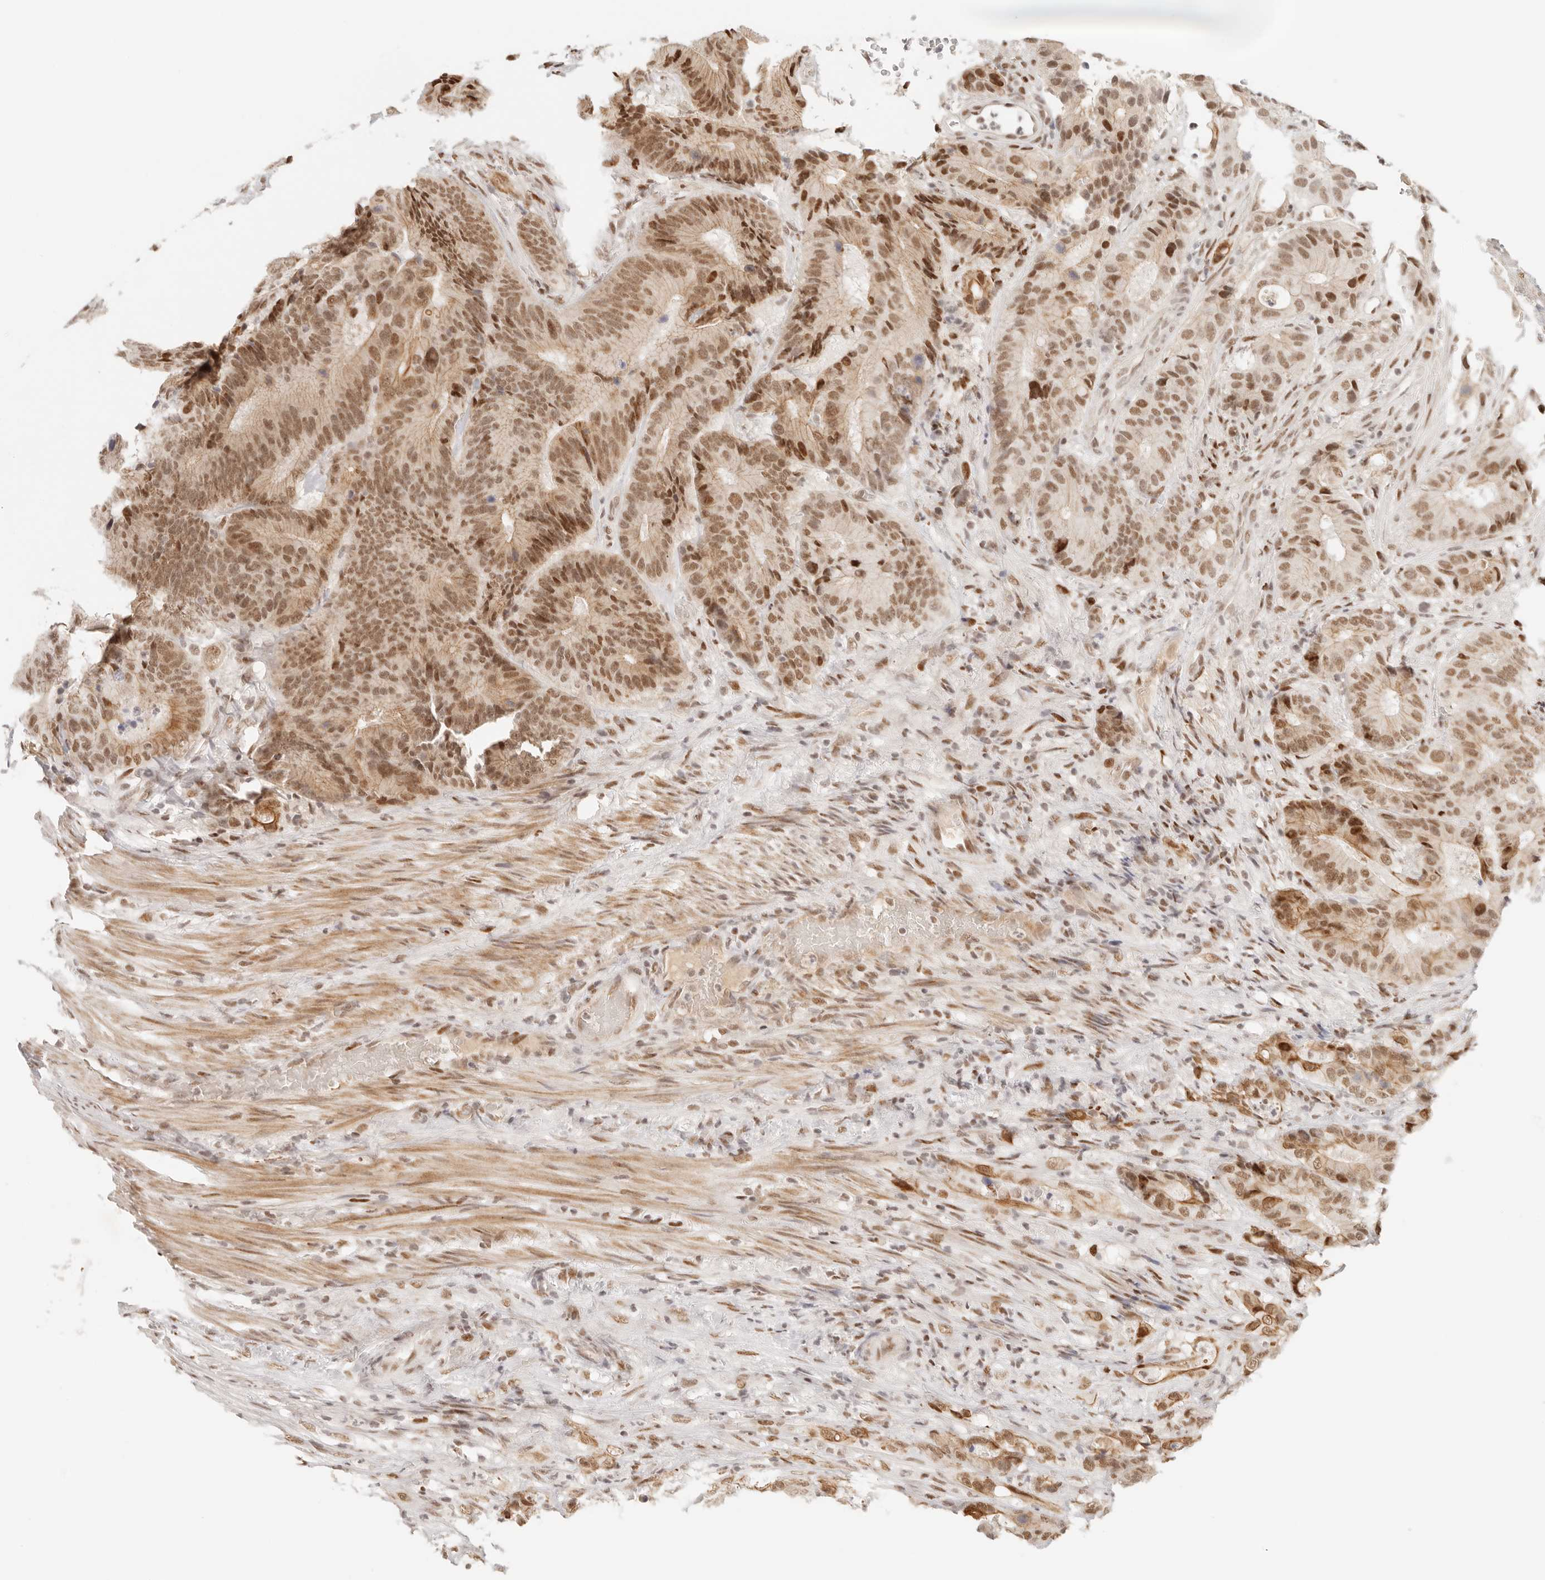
{"staining": {"intensity": "moderate", "quantity": ">75%", "location": "nuclear"}, "tissue": "colorectal cancer", "cell_type": "Tumor cells", "image_type": "cancer", "snomed": [{"axis": "morphology", "description": "Adenocarcinoma, NOS"}, {"axis": "topography", "description": "Colon"}], "caption": "The micrograph displays staining of adenocarcinoma (colorectal), revealing moderate nuclear protein expression (brown color) within tumor cells. The protein is shown in brown color, while the nuclei are stained blue.", "gene": "HOXC5", "patient": {"sex": "male", "age": 83}}